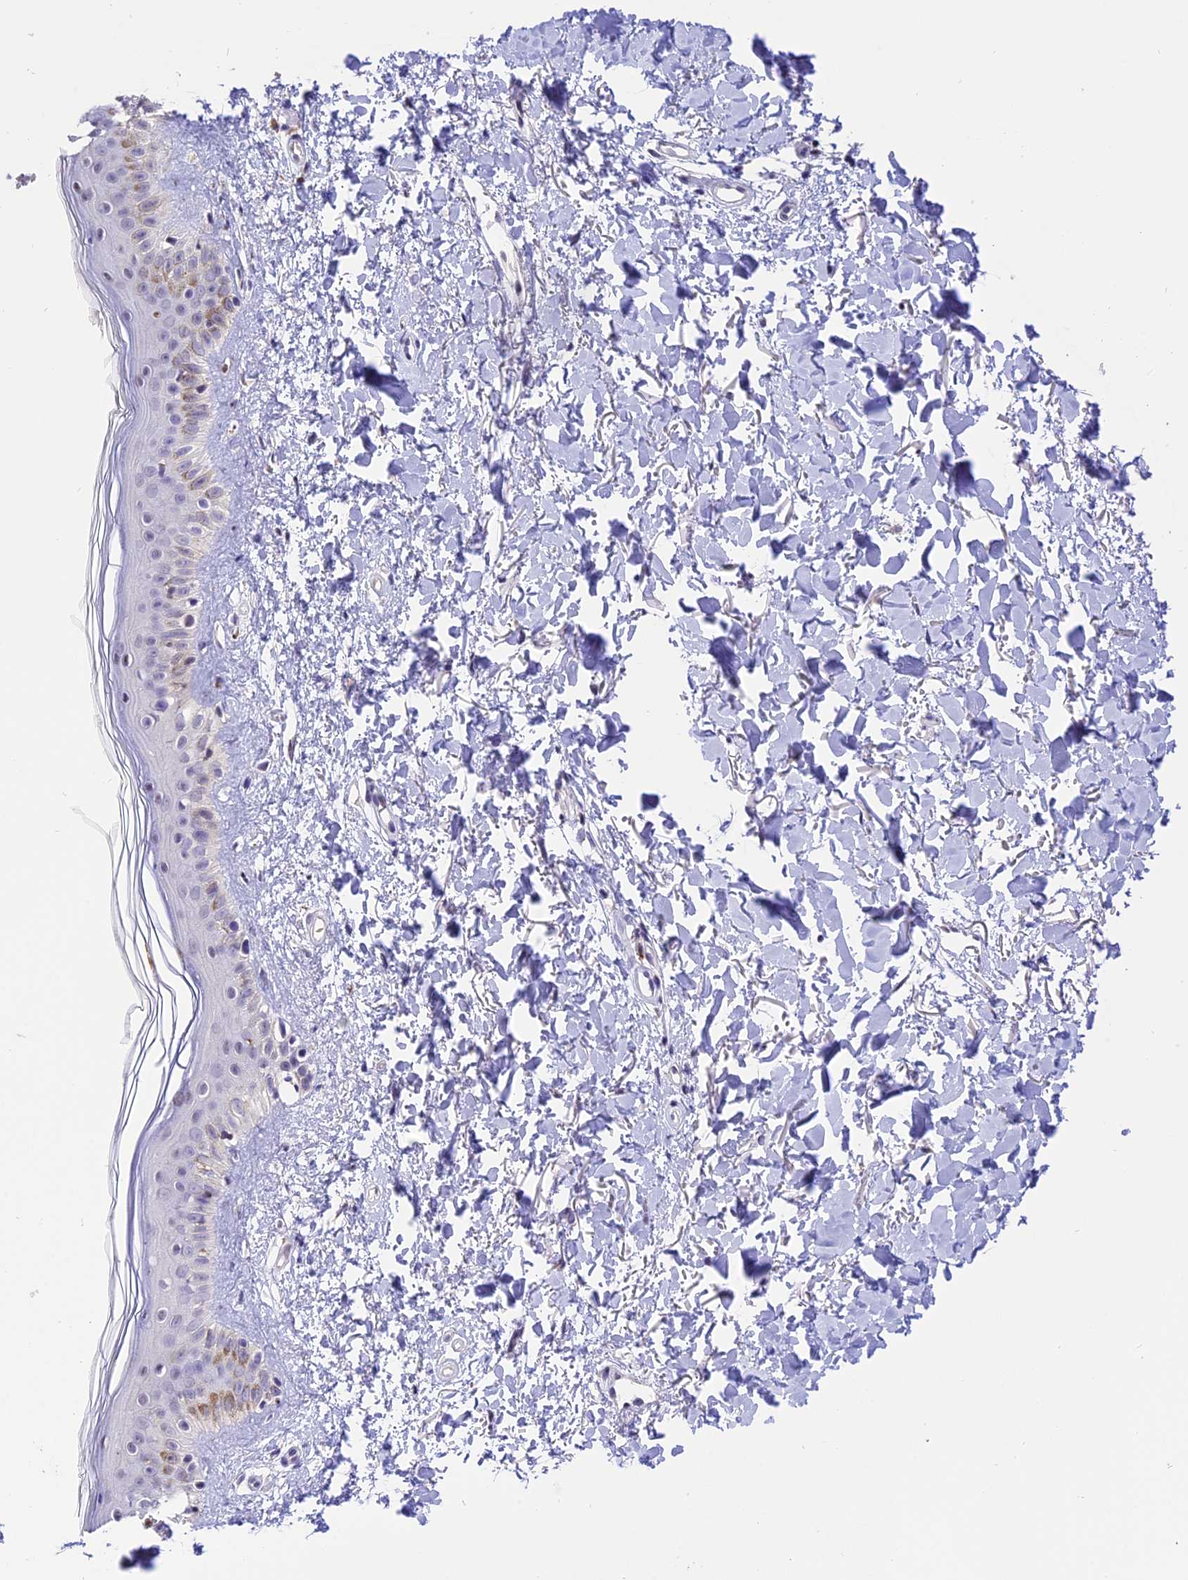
{"staining": {"intensity": "negative", "quantity": "none", "location": "none"}, "tissue": "skin", "cell_type": "Fibroblasts", "image_type": "normal", "snomed": [{"axis": "morphology", "description": "Normal tissue, NOS"}, {"axis": "topography", "description": "Skin"}], "caption": "The micrograph reveals no significant positivity in fibroblasts of skin. The staining is performed using DAB brown chromogen with nuclei counter-stained in using hematoxylin.", "gene": "AHSP", "patient": {"sex": "female", "age": 58}}